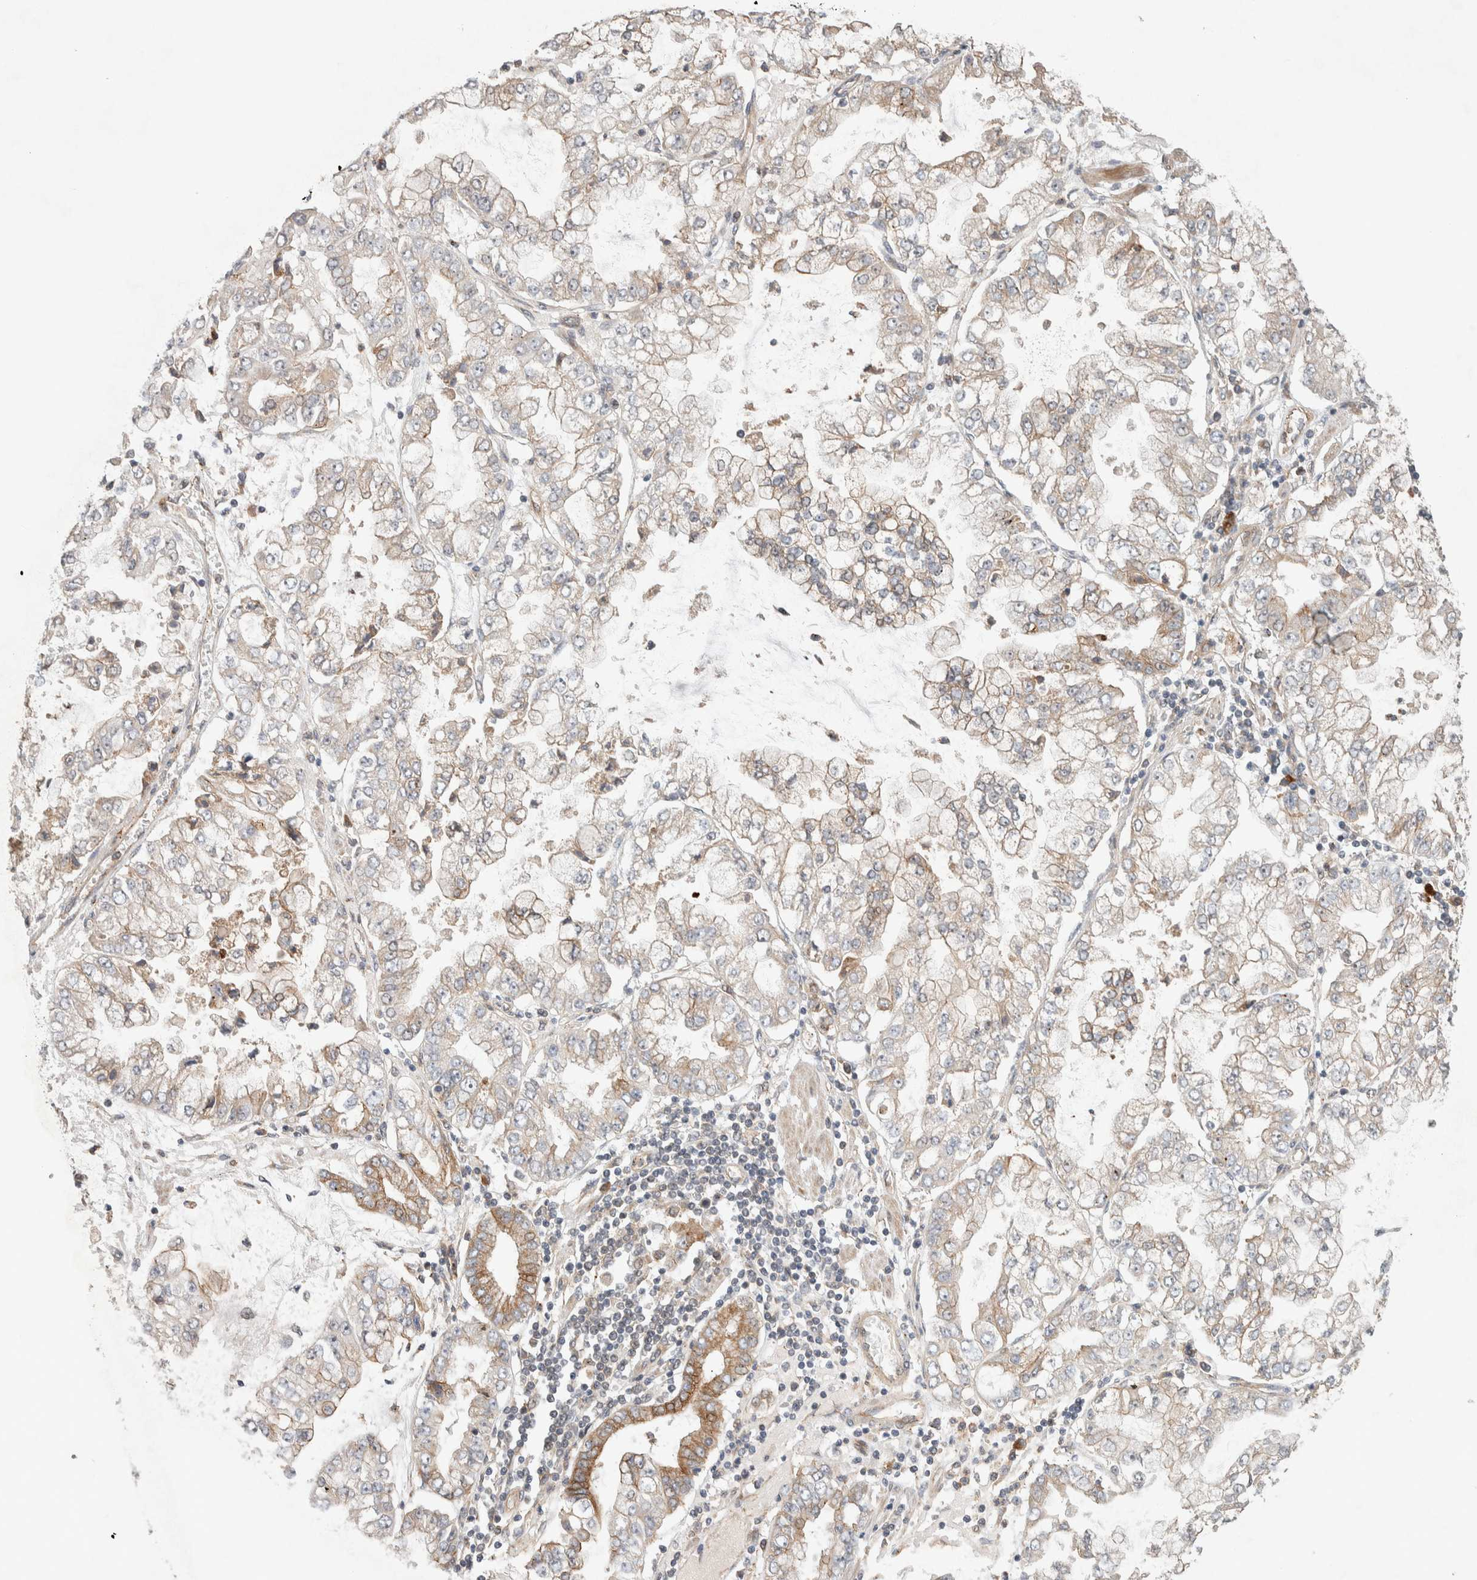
{"staining": {"intensity": "weak", "quantity": ">75%", "location": "cytoplasmic/membranous"}, "tissue": "stomach cancer", "cell_type": "Tumor cells", "image_type": "cancer", "snomed": [{"axis": "morphology", "description": "Adenocarcinoma, NOS"}, {"axis": "topography", "description": "Stomach"}], "caption": "Brown immunohistochemical staining in stomach adenocarcinoma shows weak cytoplasmic/membranous staining in about >75% of tumor cells. (Stains: DAB (3,3'-diaminobenzidine) in brown, nuclei in blue, Microscopy: brightfield microscopy at high magnification).", "gene": "DEPTOR", "patient": {"sex": "male", "age": 76}}